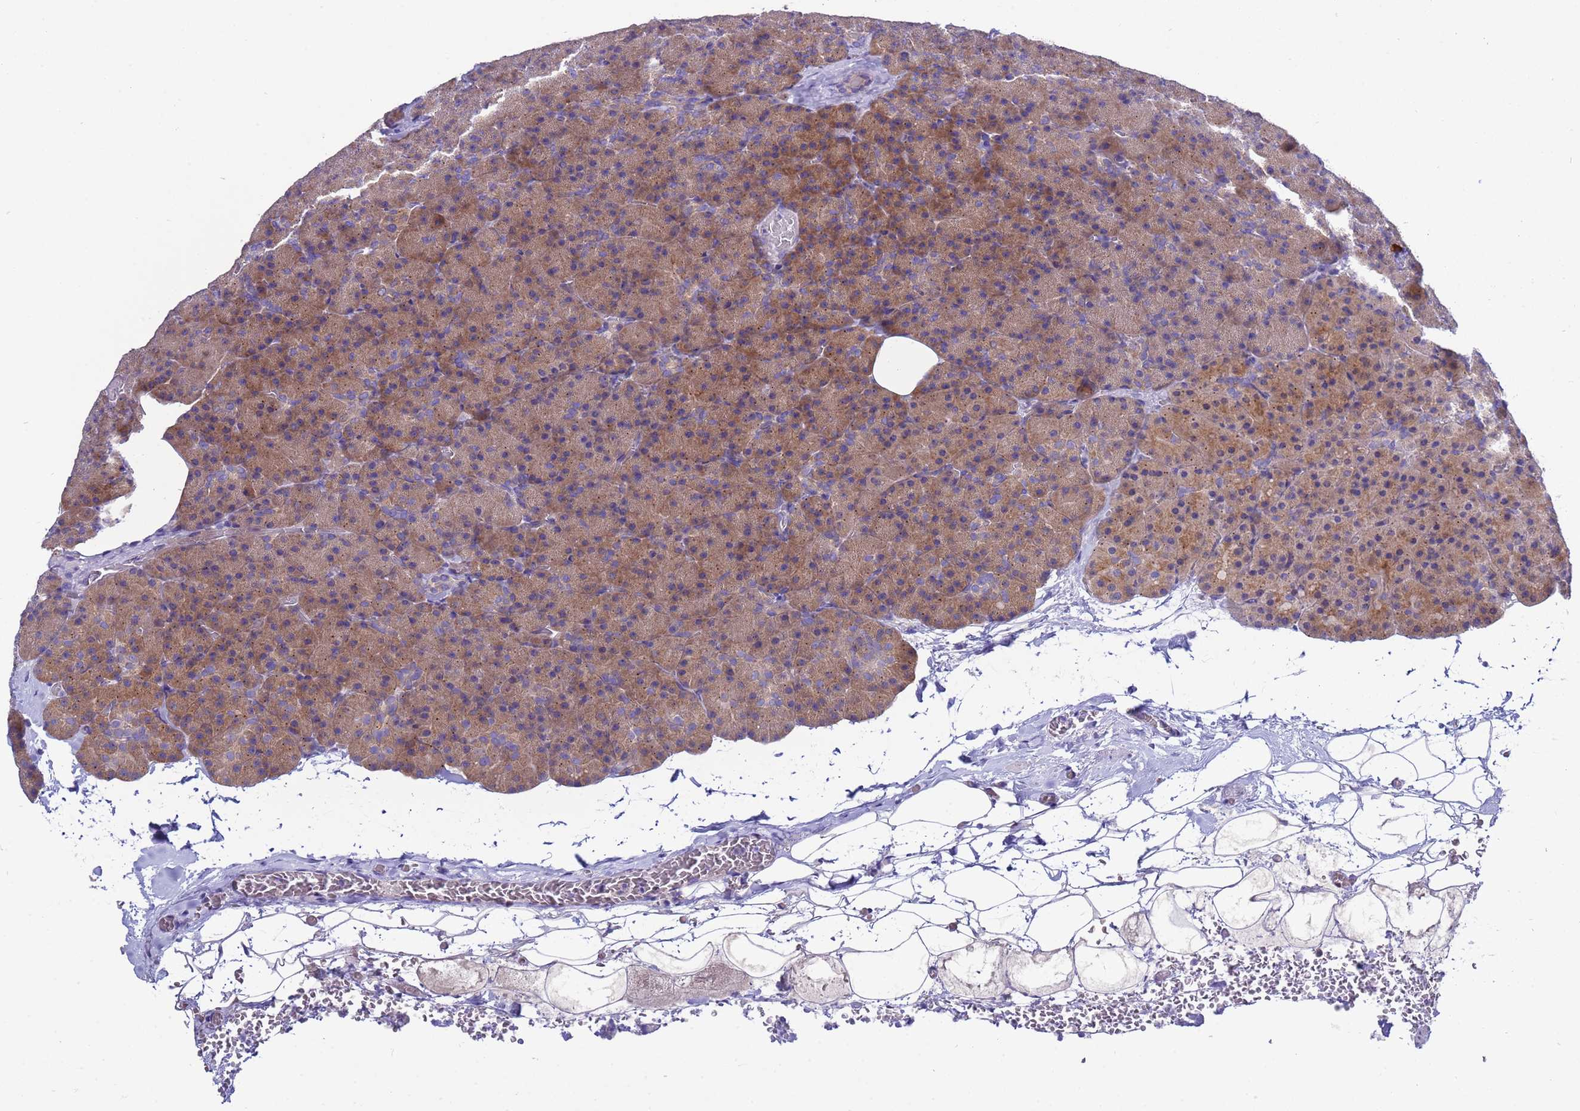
{"staining": {"intensity": "moderate", "quantity": ">75%", "location": "cytoplasmic/membranous"}, "tissue": "pancreas", "cell_type": "Exocrine glandular cells", "image_type": "normal", "snomed": [{"axis": "morphology", "description": "Normal tissue, NOS"}, {"axis": "morphology", "description": "Carcinoid, malignant, NOS"}, {"axis": "topography", "description": "Pancreas"}], "caption": "Pancreas stained with immunohistochemistry demonstrates moderate cytoplasmic/membranous positivity in about >75% of exocrine glandular cells.", "gene": "RC3H2", "patient": {"sex": "female", "age": 35}}